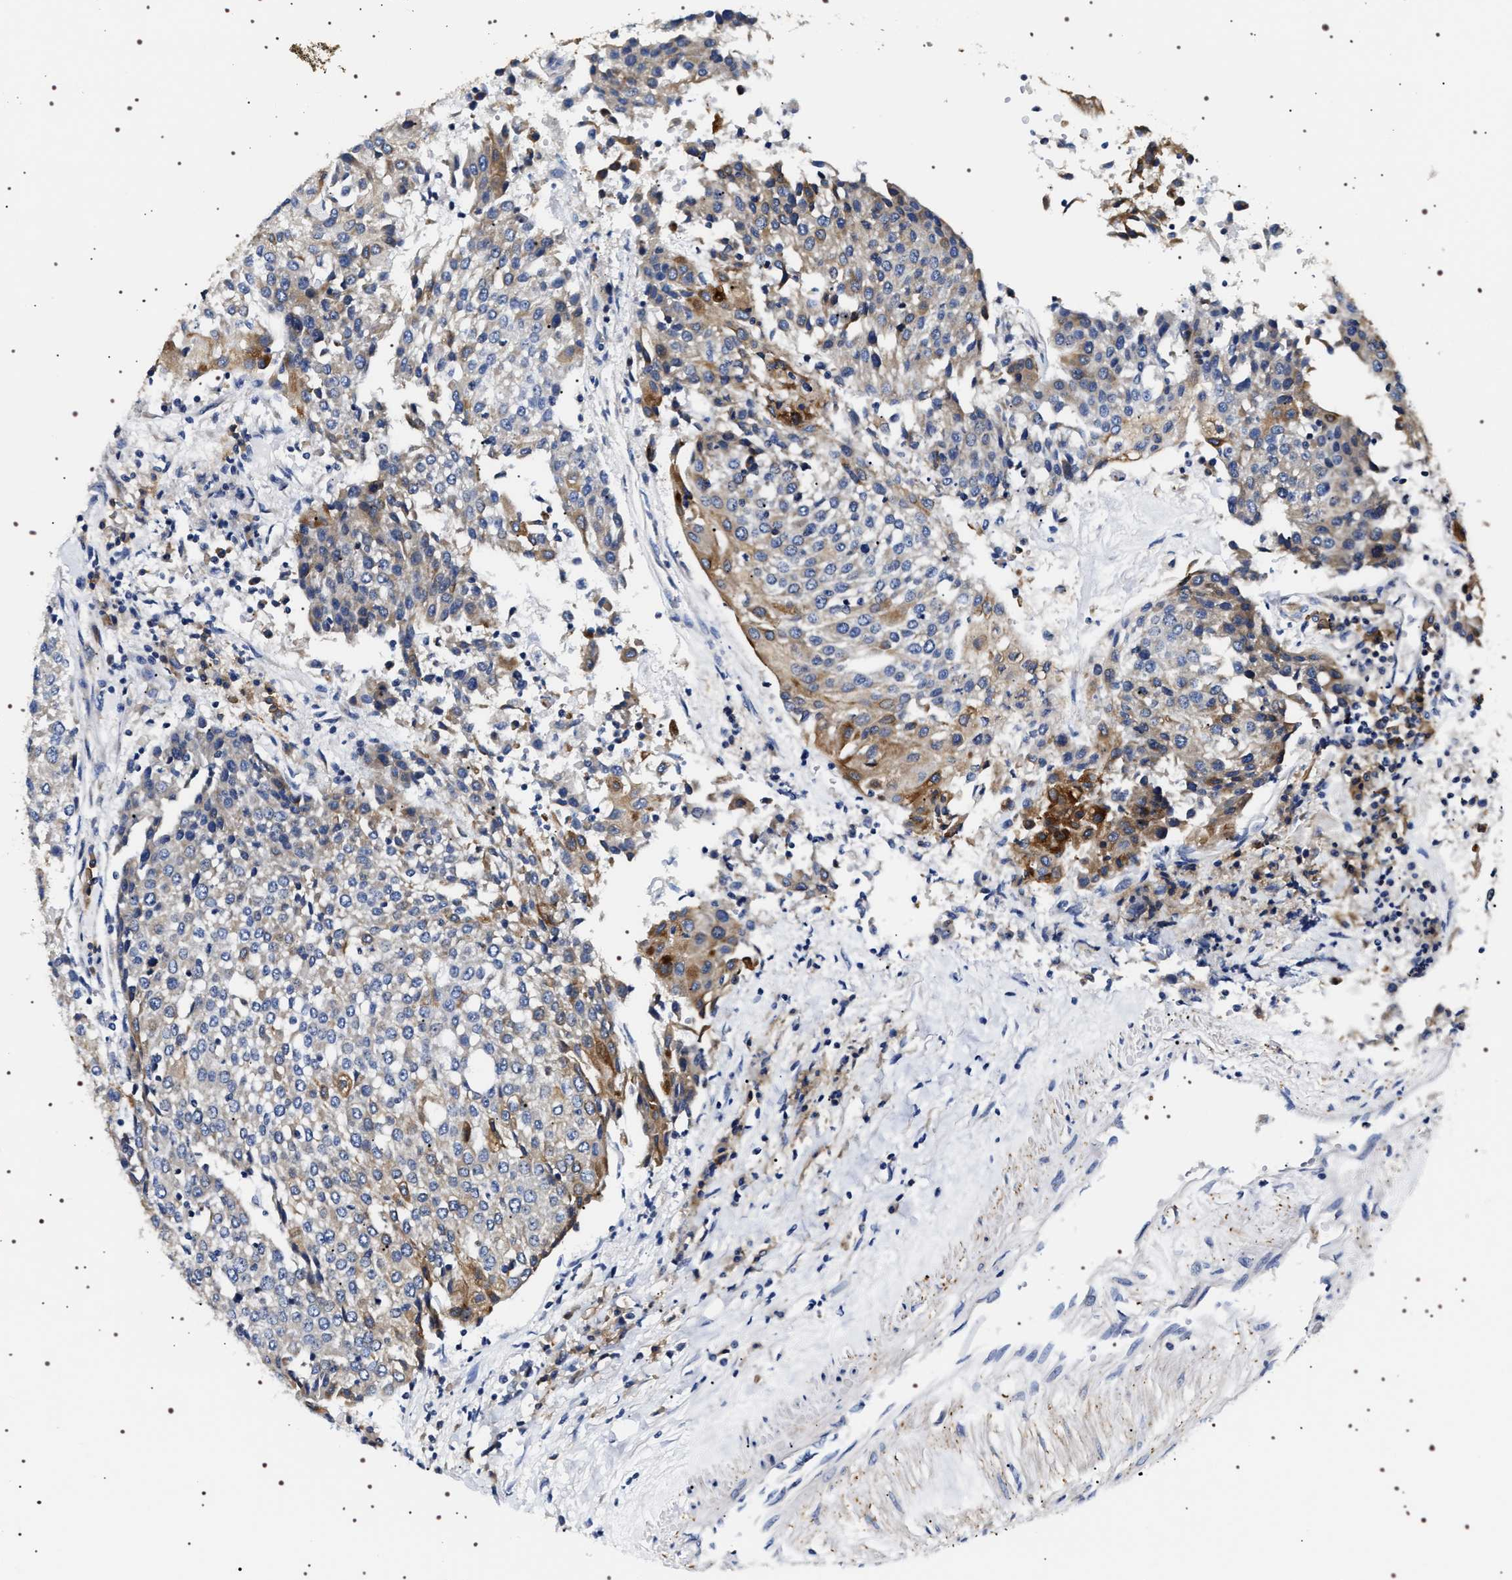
{"staining": {"intensity": "moderate", "quantity": "<25%", "location": "cytoplasmic/membranous"}, "tissue": "urothelial cancer", "cell_type": "Tumor cells", "image_type": "cancer", "snomed": [{"axis": "morphology", "description": "Urothelial carcinoma, High grade"}, {"axis": "topography", "description": "Urinary bladder"}], "caption": "Immunohistochemical staining of high-grade urothelial carcinoma displays moderate cytoplasmic/membranous protein expression in about <25% of tumor cells. The staining was performed using DAB (3,3'-diaminobenzidine) to visualize the protein expression in brown, while the nuclei were stained in blue with hematoxylin (Magnification: 20x).", "gene": "SQLE", "patient": {"sex": "female", "age": 85}}